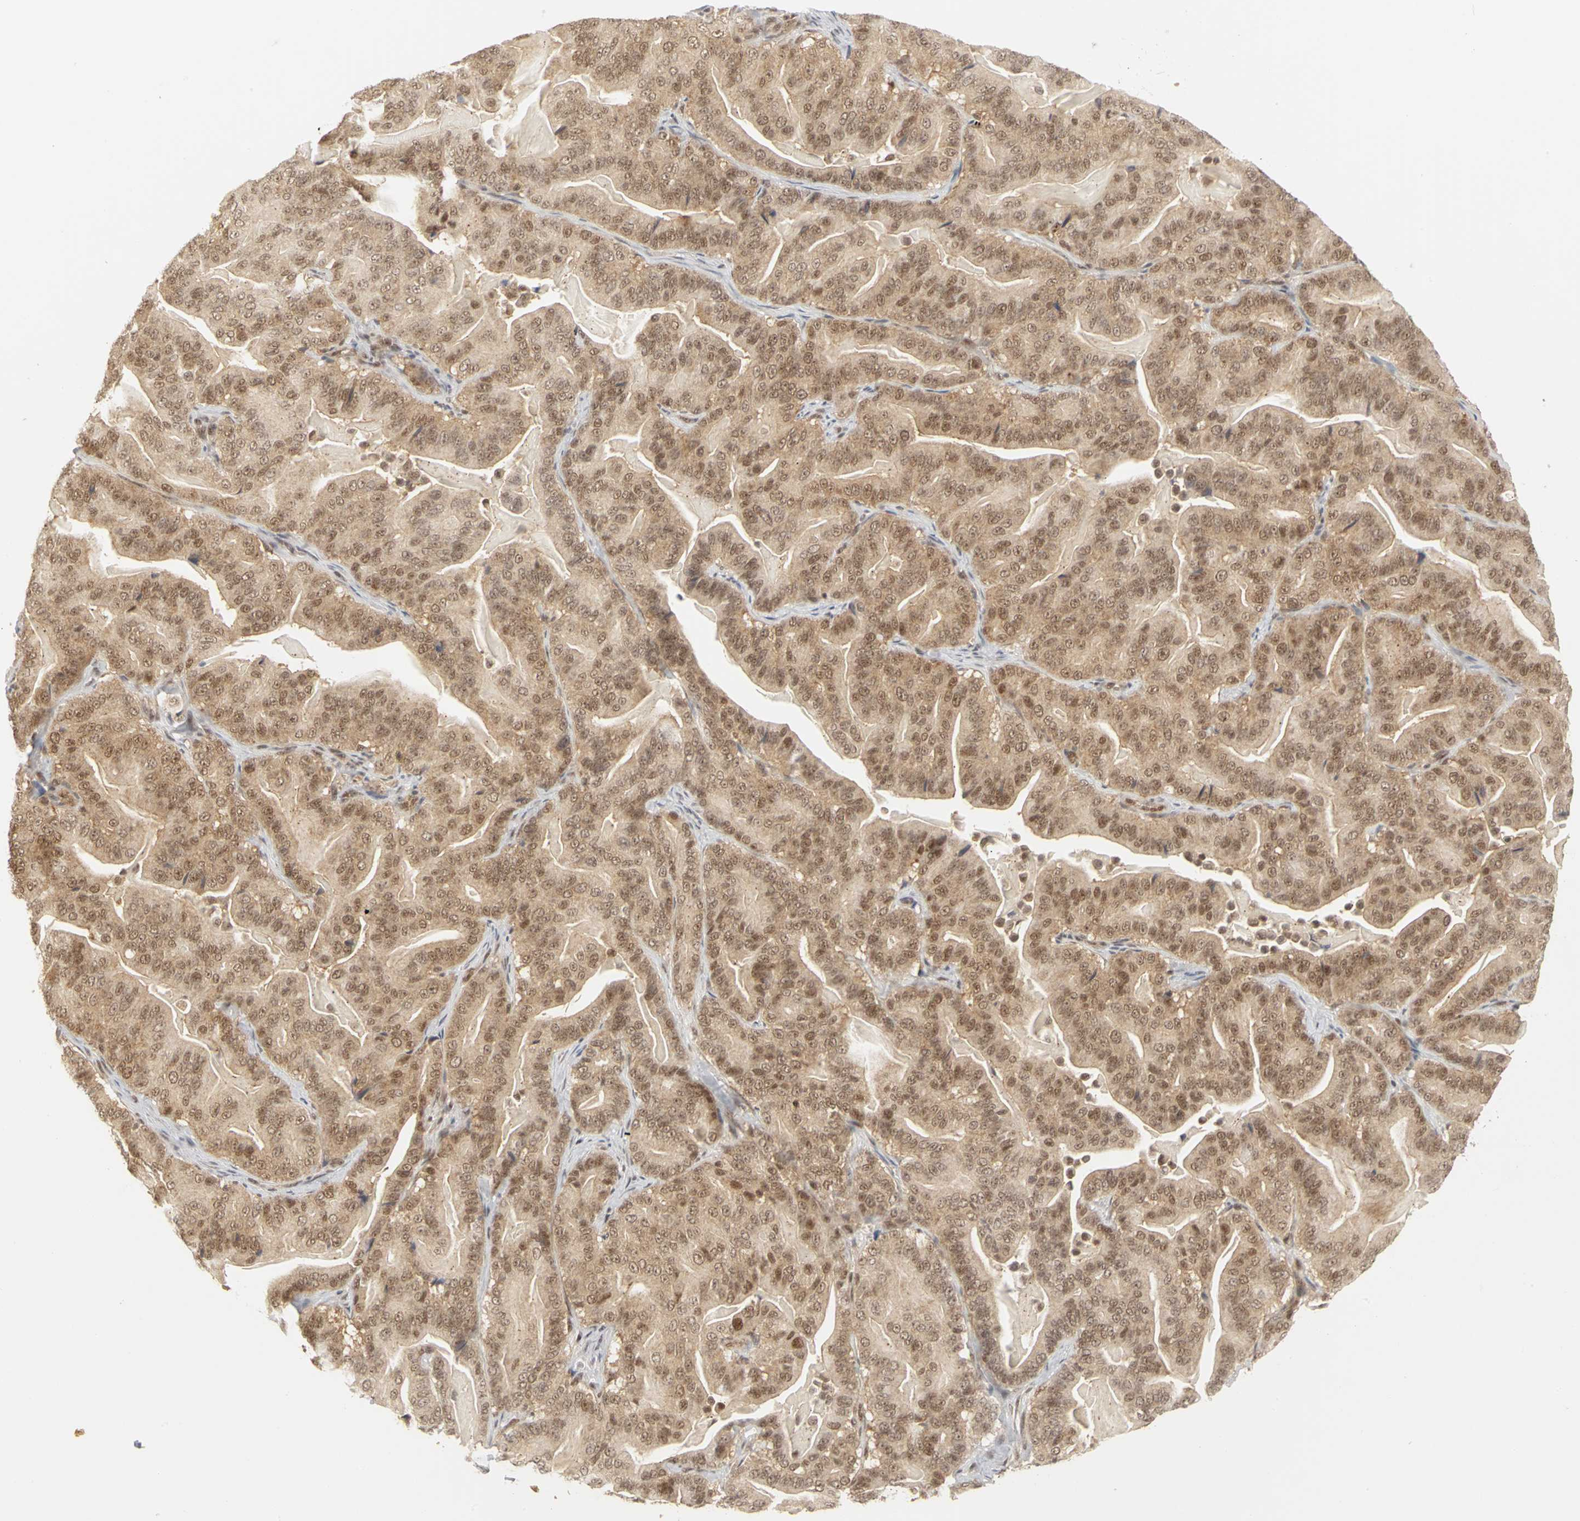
{"staining": {"intensity": "moderate", "quantity": ">75%", "location": "cytoplasmic/membranous,nuclear"}, "tissue": "pancreatic cancer", "cell_type": "Tumor cells", "image_type": "cancer", "snomed": [{"axis": "morphology", "description": "Adenocarcinoma, NOS"}, {"axis": "topography", "description": "Pancreas"}], "caption": "Pancreatic adenocarcinoma stained with a brown dye reveals moderate cytoplasmic/membranous and nuclear positive expression in approximately >75% of tumor cells.", "gene": "CSNK2B", "patient": {"sex": "male", "age": 63}}